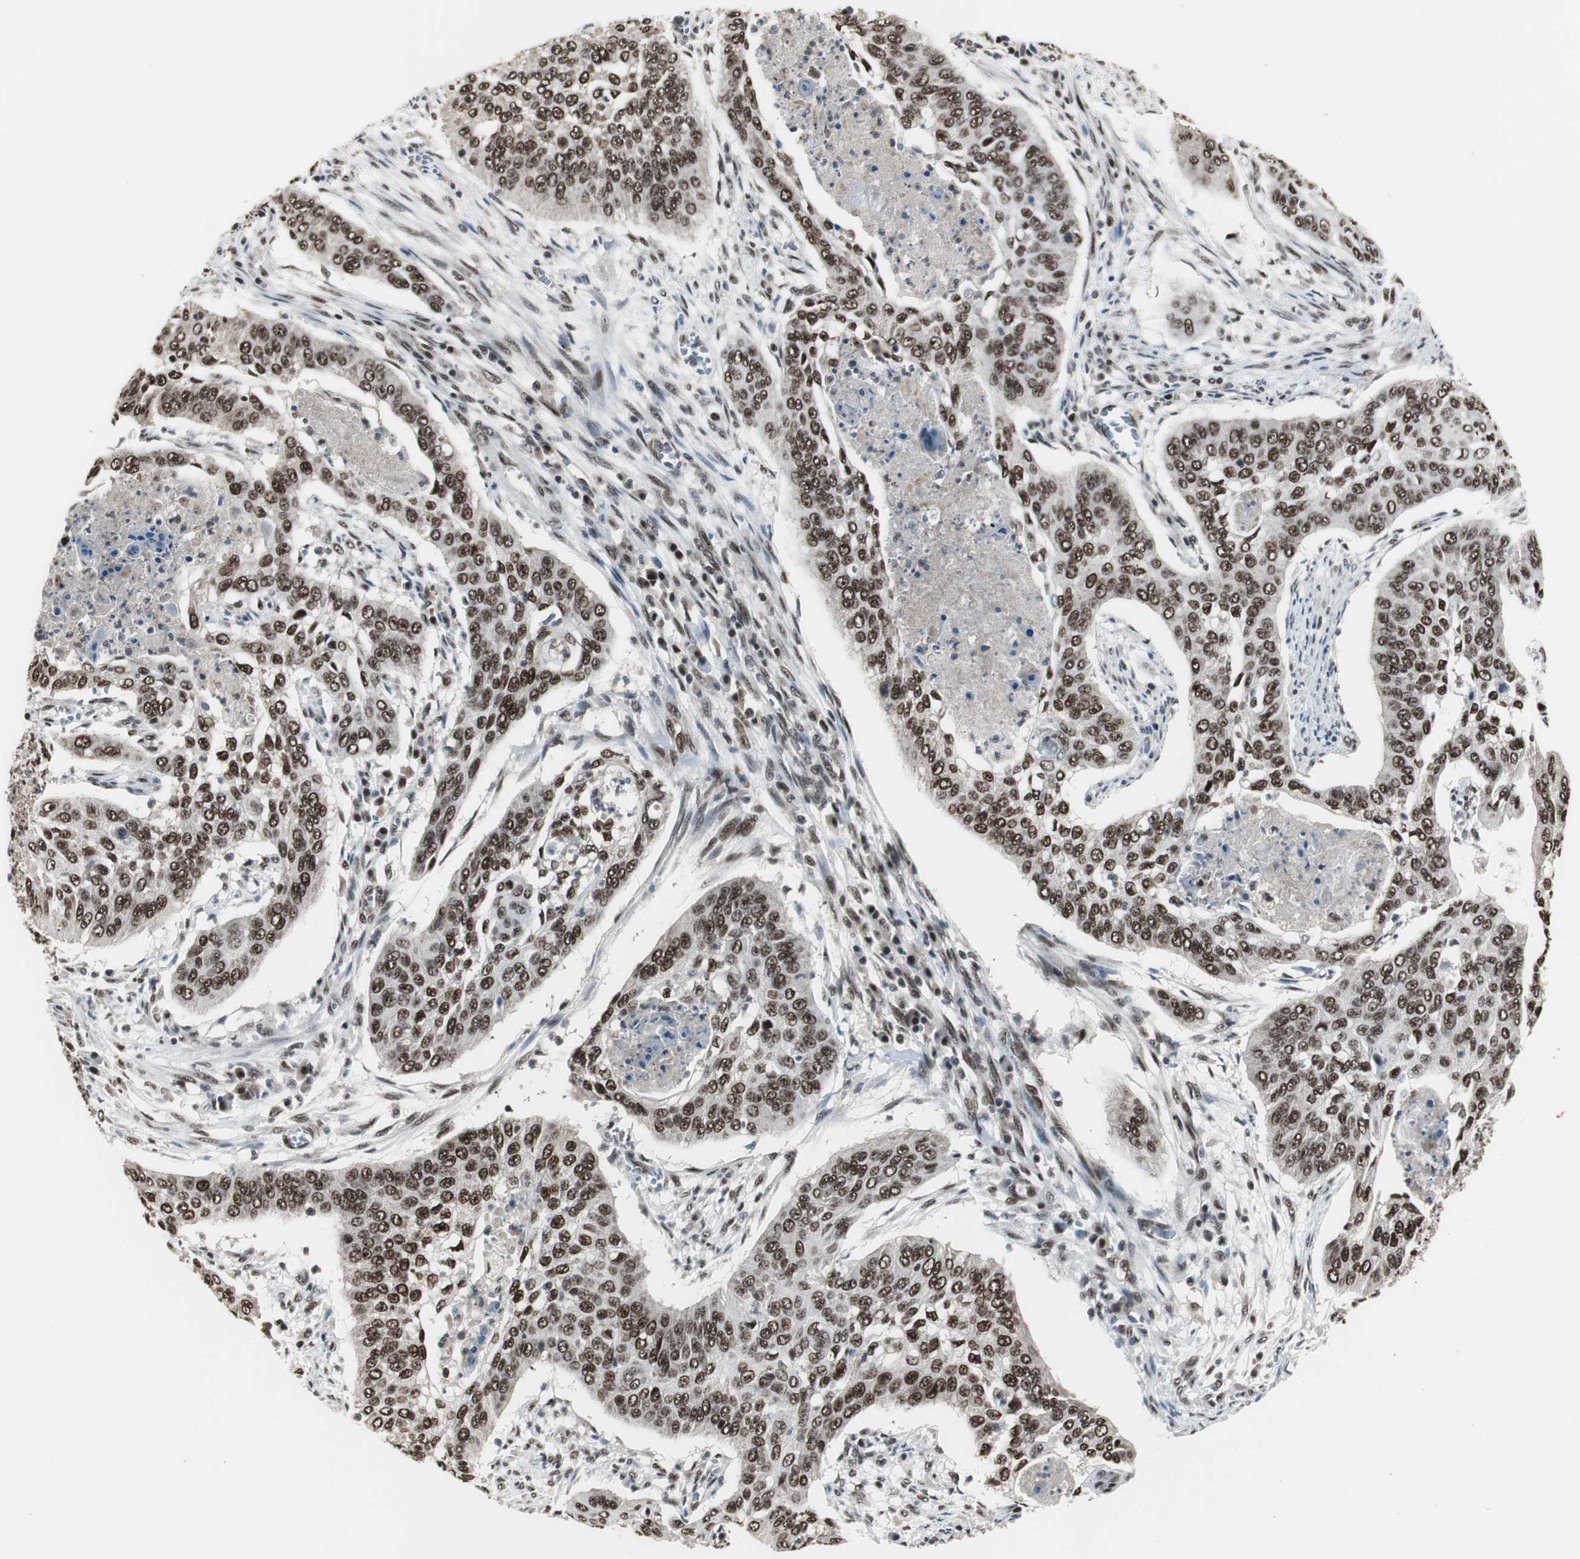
{"staining": {"intensity": "strong", "quantity": ">75%", "location": "nuclear"}, "tissue": "cervical cancer", "cell_type": "Tumor cells", "image_type": "cancer", "snomed": [{"axis": "morphology", "description": "Squamous cell carcinoma, NOS"}, {"axis": "topography", "description": "Cervix"}], "caption": "The photomicrograph demonstrates staining of squamous cell carcinoma (cervical), revealing strong nuclear protein staining (brown color) within tumor cells.", "gene": "CDK9", "patient": {"sex": "female", "age": 39}}